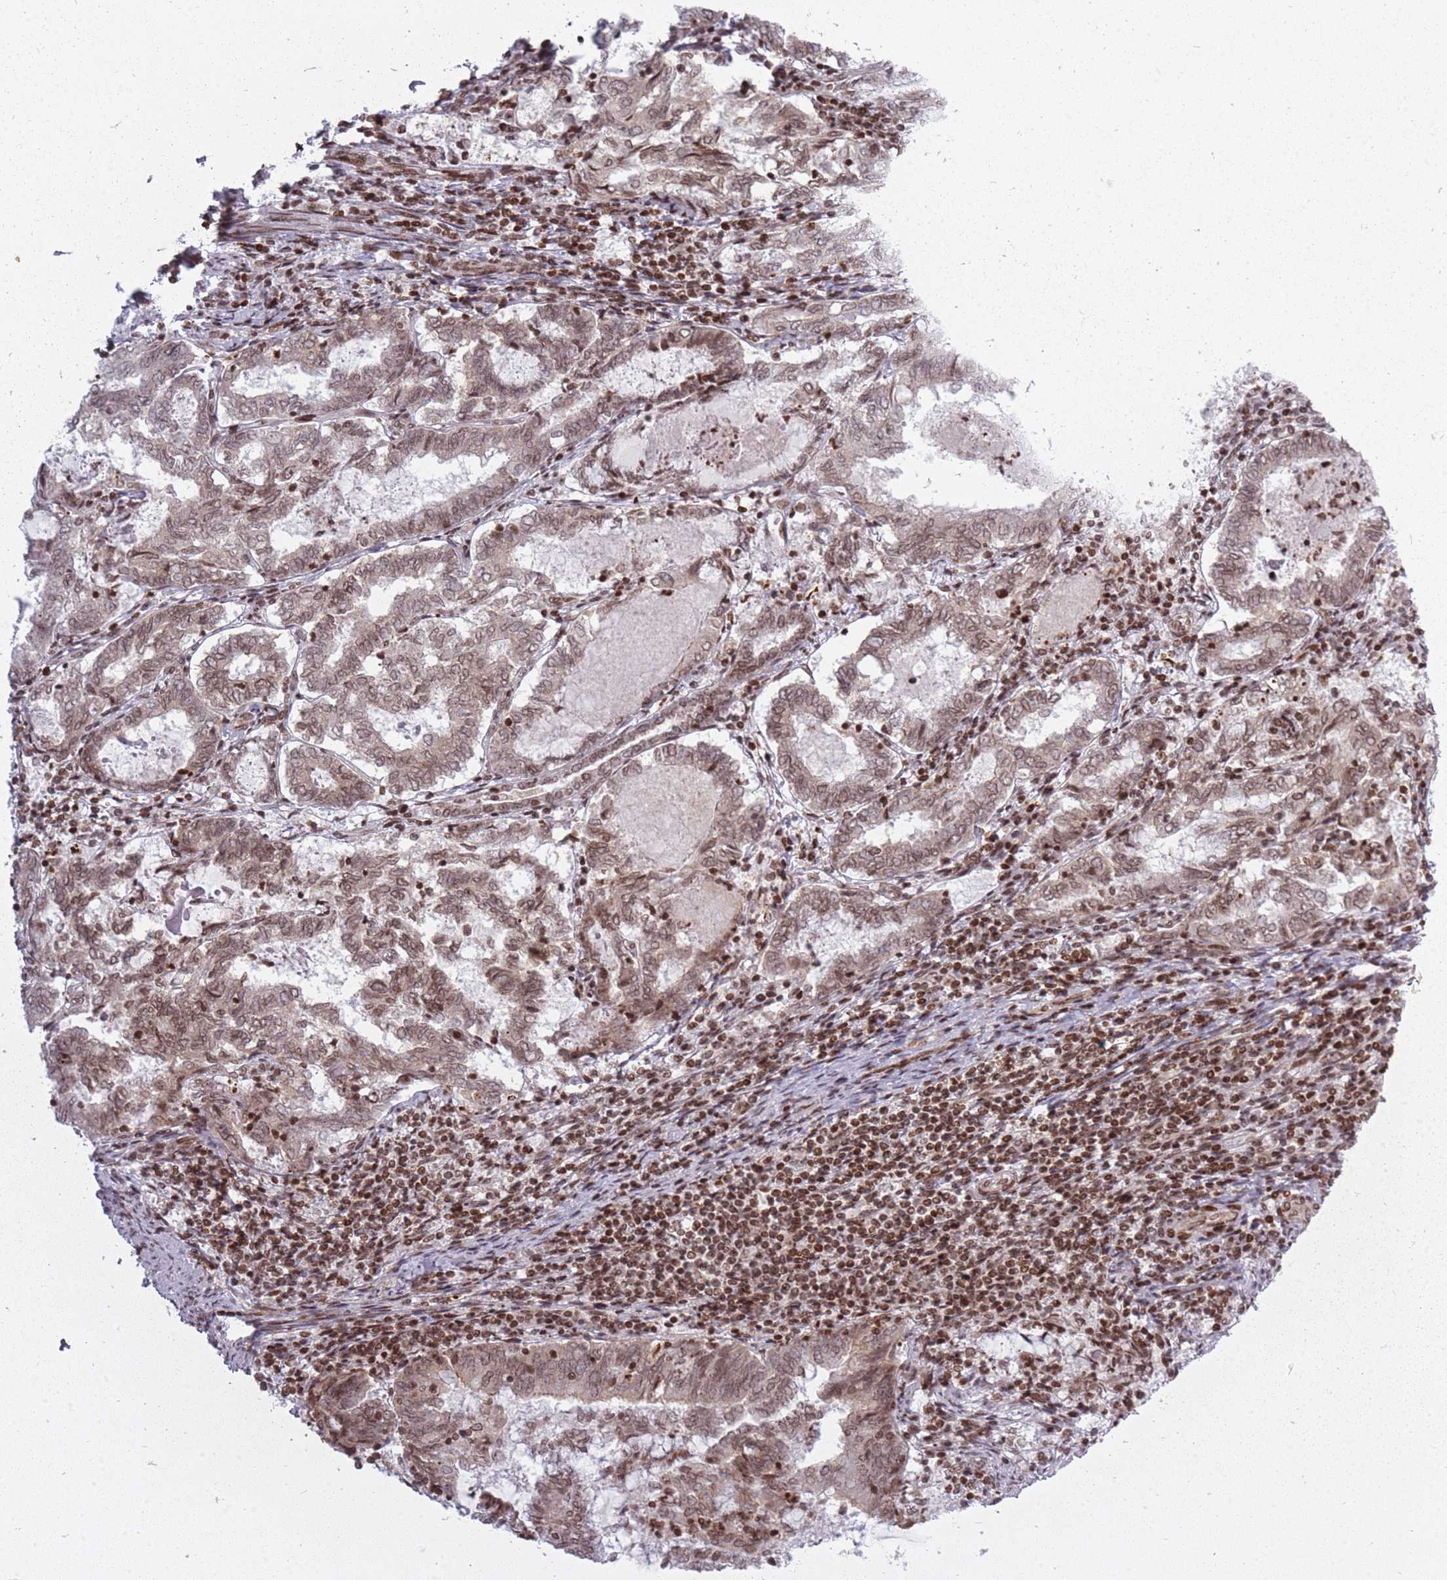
{"staining": {"intensity": "moderate", "quantity": ">75%", "location": "nuclear"}, "tissue": "endometrial cancer", "cell_type": "Tumor cells", "image_type": "cancer", "snomed": [{"axis": "morphology", "description": "Adenocarcinoma, NOS"}, {"axis": "topography", "description": "Endometrium"}], "caption": "Human adenocarcinoma (endometrial) stained for a protein (brown) reveals moderate nuclear positive staining in approximately >75% of tumor cells.", "gene": "TMC6", "patient": {"sex": "female", "age": 80}}